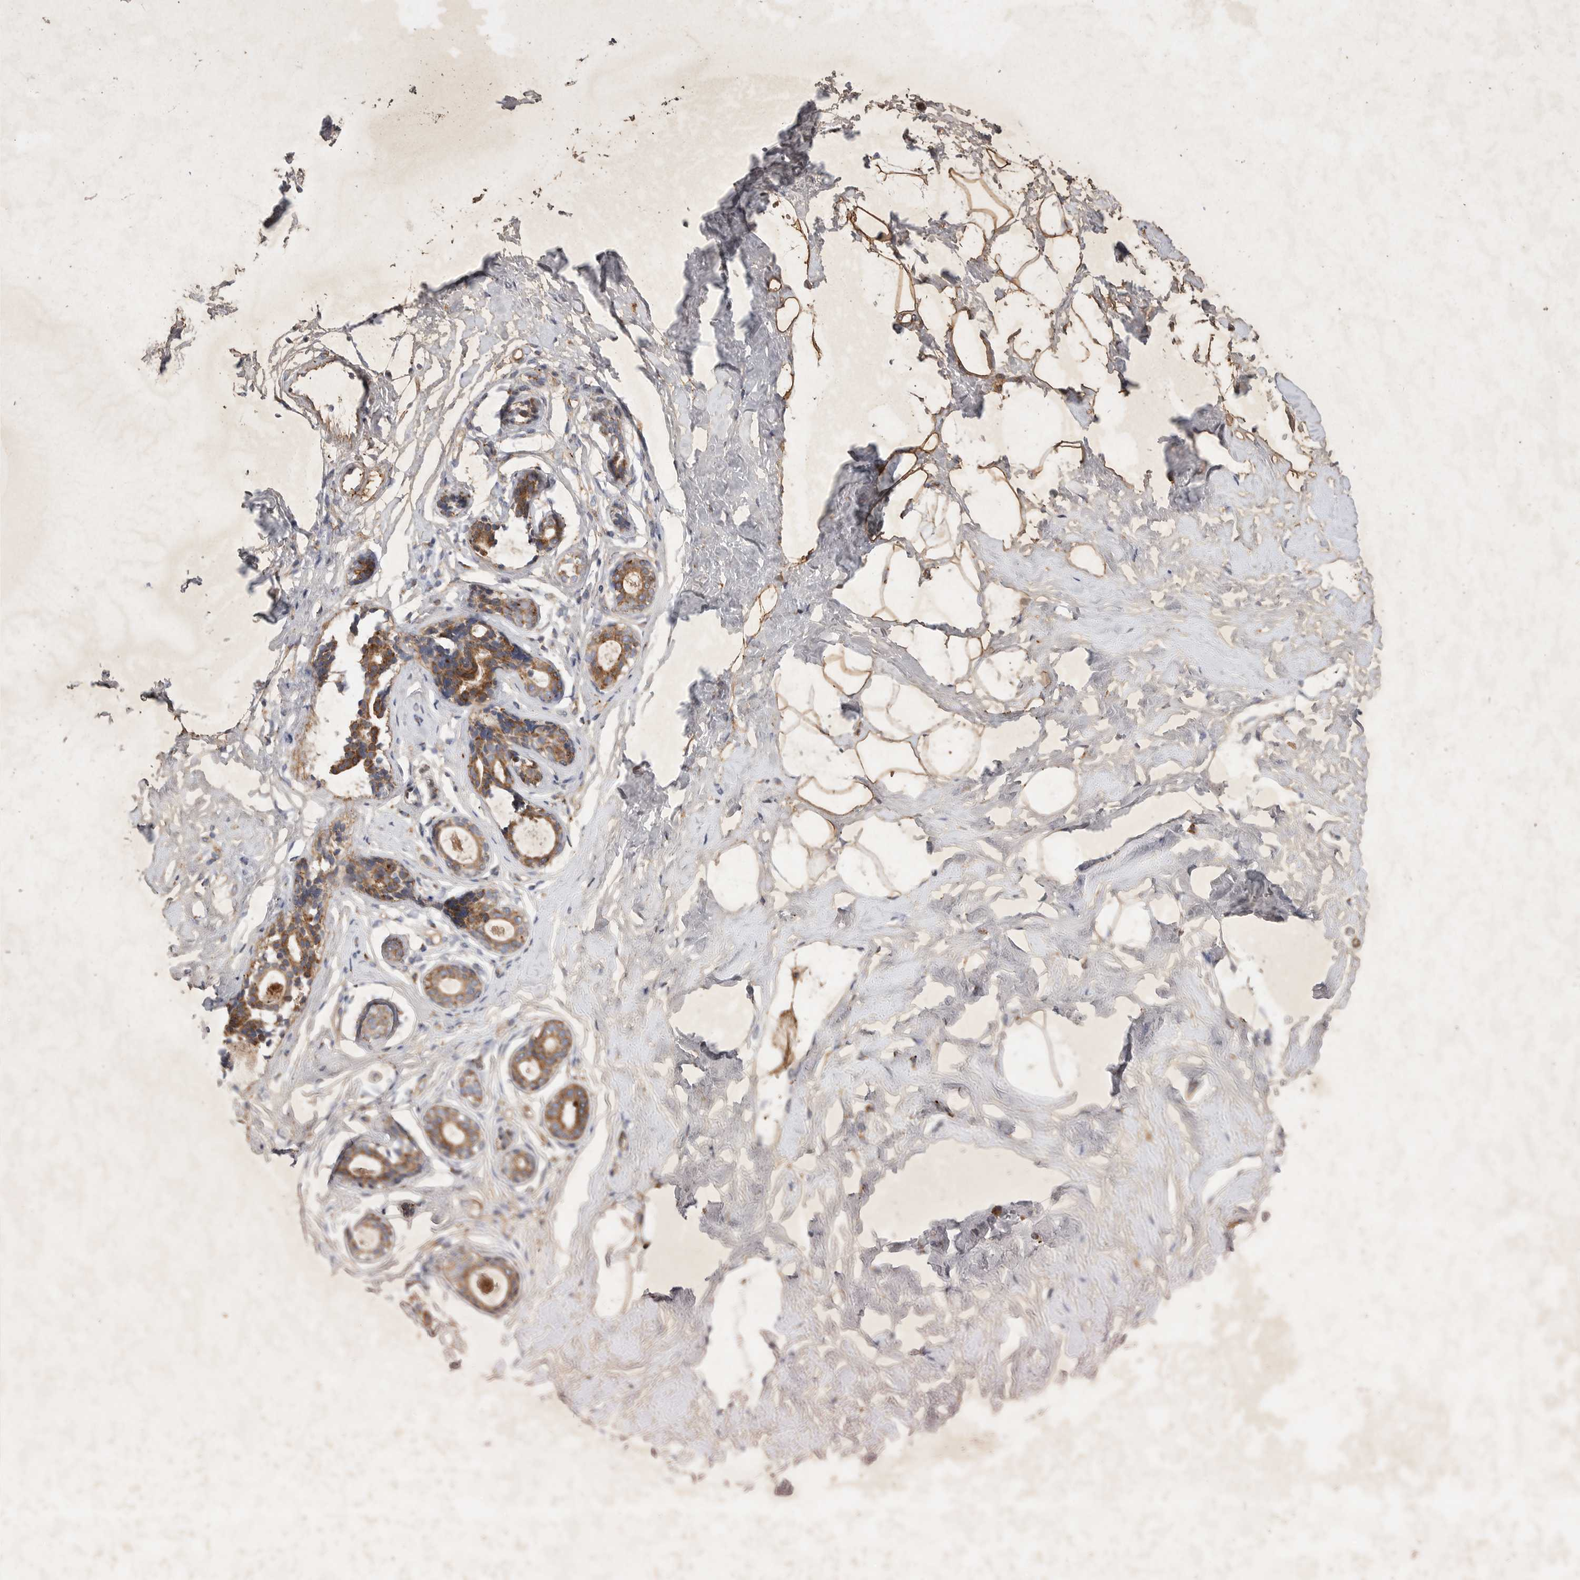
{"staining": {"intensity": "moderate", "quantity": "25%-75%", "location": "cytoplasmic/membranous"}, "tissue": "breast", "cell_type": "Adipocytes", "image_type": "normal", "snomed": [{"axis": "morphology", "description": "Normal tissue, NOS"}, {"axis": "morphology", "description": "Adenoma, NOS"}, {"axis": "topography", "description": "Breast"}], "caption": "Immunohistochemical staining of unremarkable human breast demonstrates moderate cytoplasmic/membranous protein staining in approximately 25%-75% of adipocytes.", "gene": "MRPL41", "patient": {"sex": "female", "age": 23}}